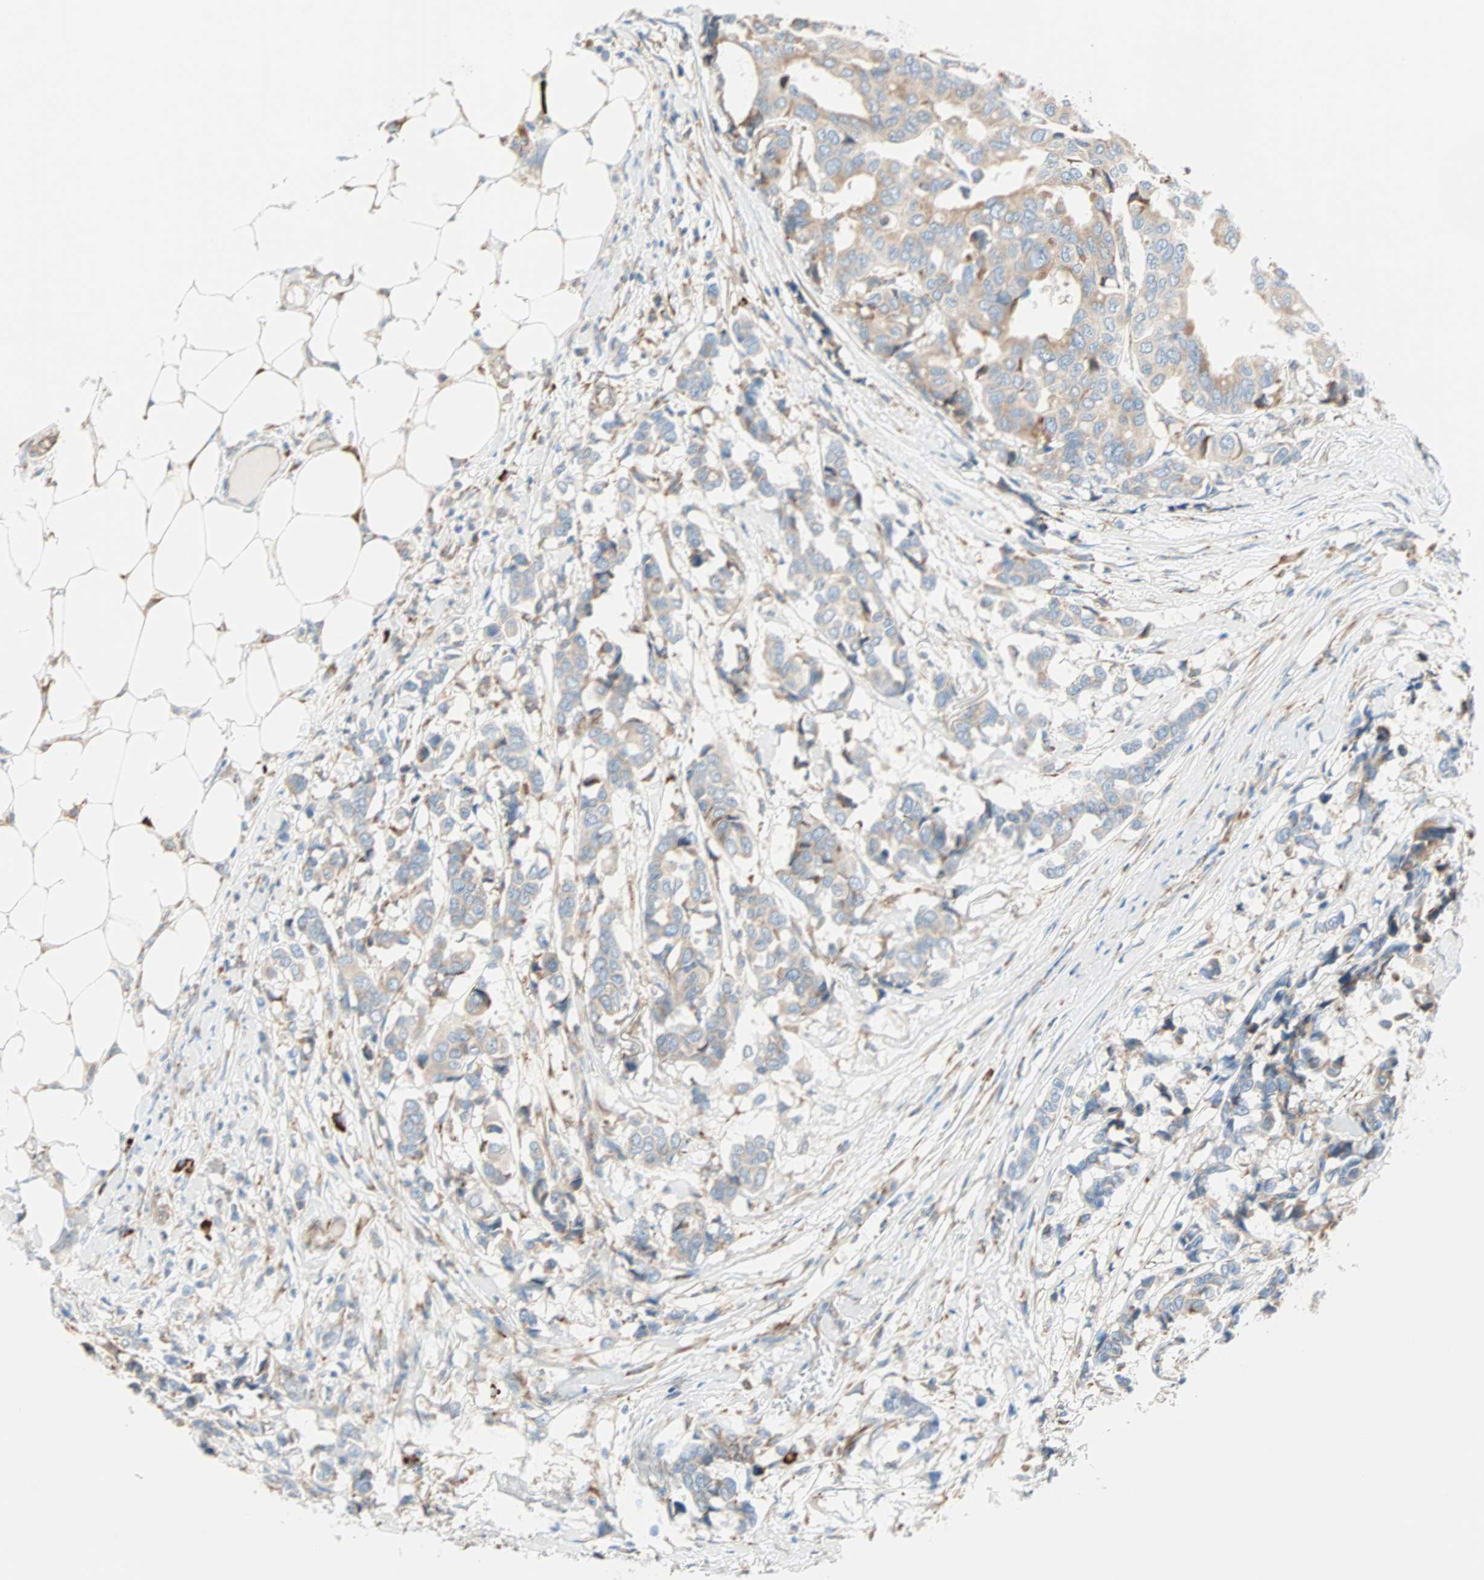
{"staining": {"intensity": "weak", "quantity": ">75%", "location": "cytoplasmic/membranous"}, "tissue": "breast cancer", "cell_type": "Tumor cells", "image_type": "cancer", "snomed": [{"axis": "morphology", "description": "Duct carcinoma"}, {"axis": "topography", "description": "Breast"}], "caption": "A high-resolution image shows immunohistochemistry (IHC) staining of breast intraductal carcinoma, which demonstrates weak cytoplasmic/membranous staining in about >75% of tumor cells. (IHC, brightfield microscopy, high magnification).", "gene": "PLCXD1", "patient": {"sex": "female", "age": 87}}